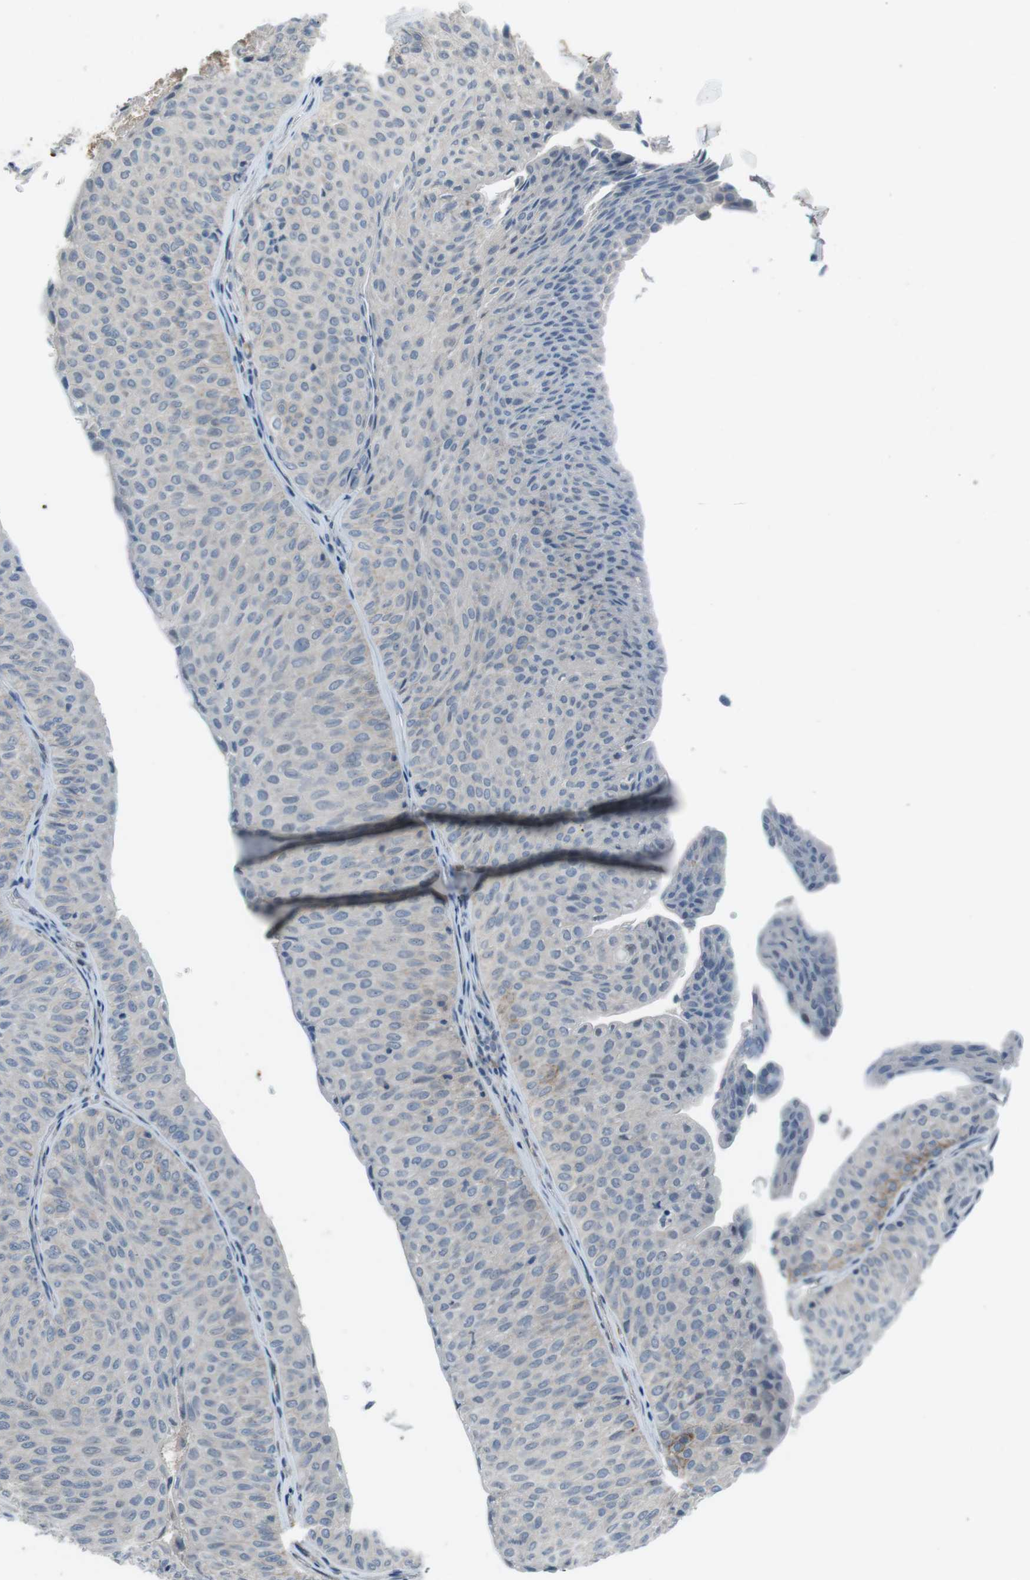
{"staining": {"intensity": "negative", "quantity": "none", "location": "none"}, "tissue": "urothelial cancer", "cell_type": "Tumor cells", "image_type": "cancer", "snomed": [{"axis": "morphology", "description": "Urothelial carcinoma, Low grade"}, {"axis": "topography", "description": "Urinary bladder"}], "caption": "An image of human urothelial cancer is negative for staining in tumor cells.", "gene": "ANK2", "patient": {"sex": "male", "age": 78}}